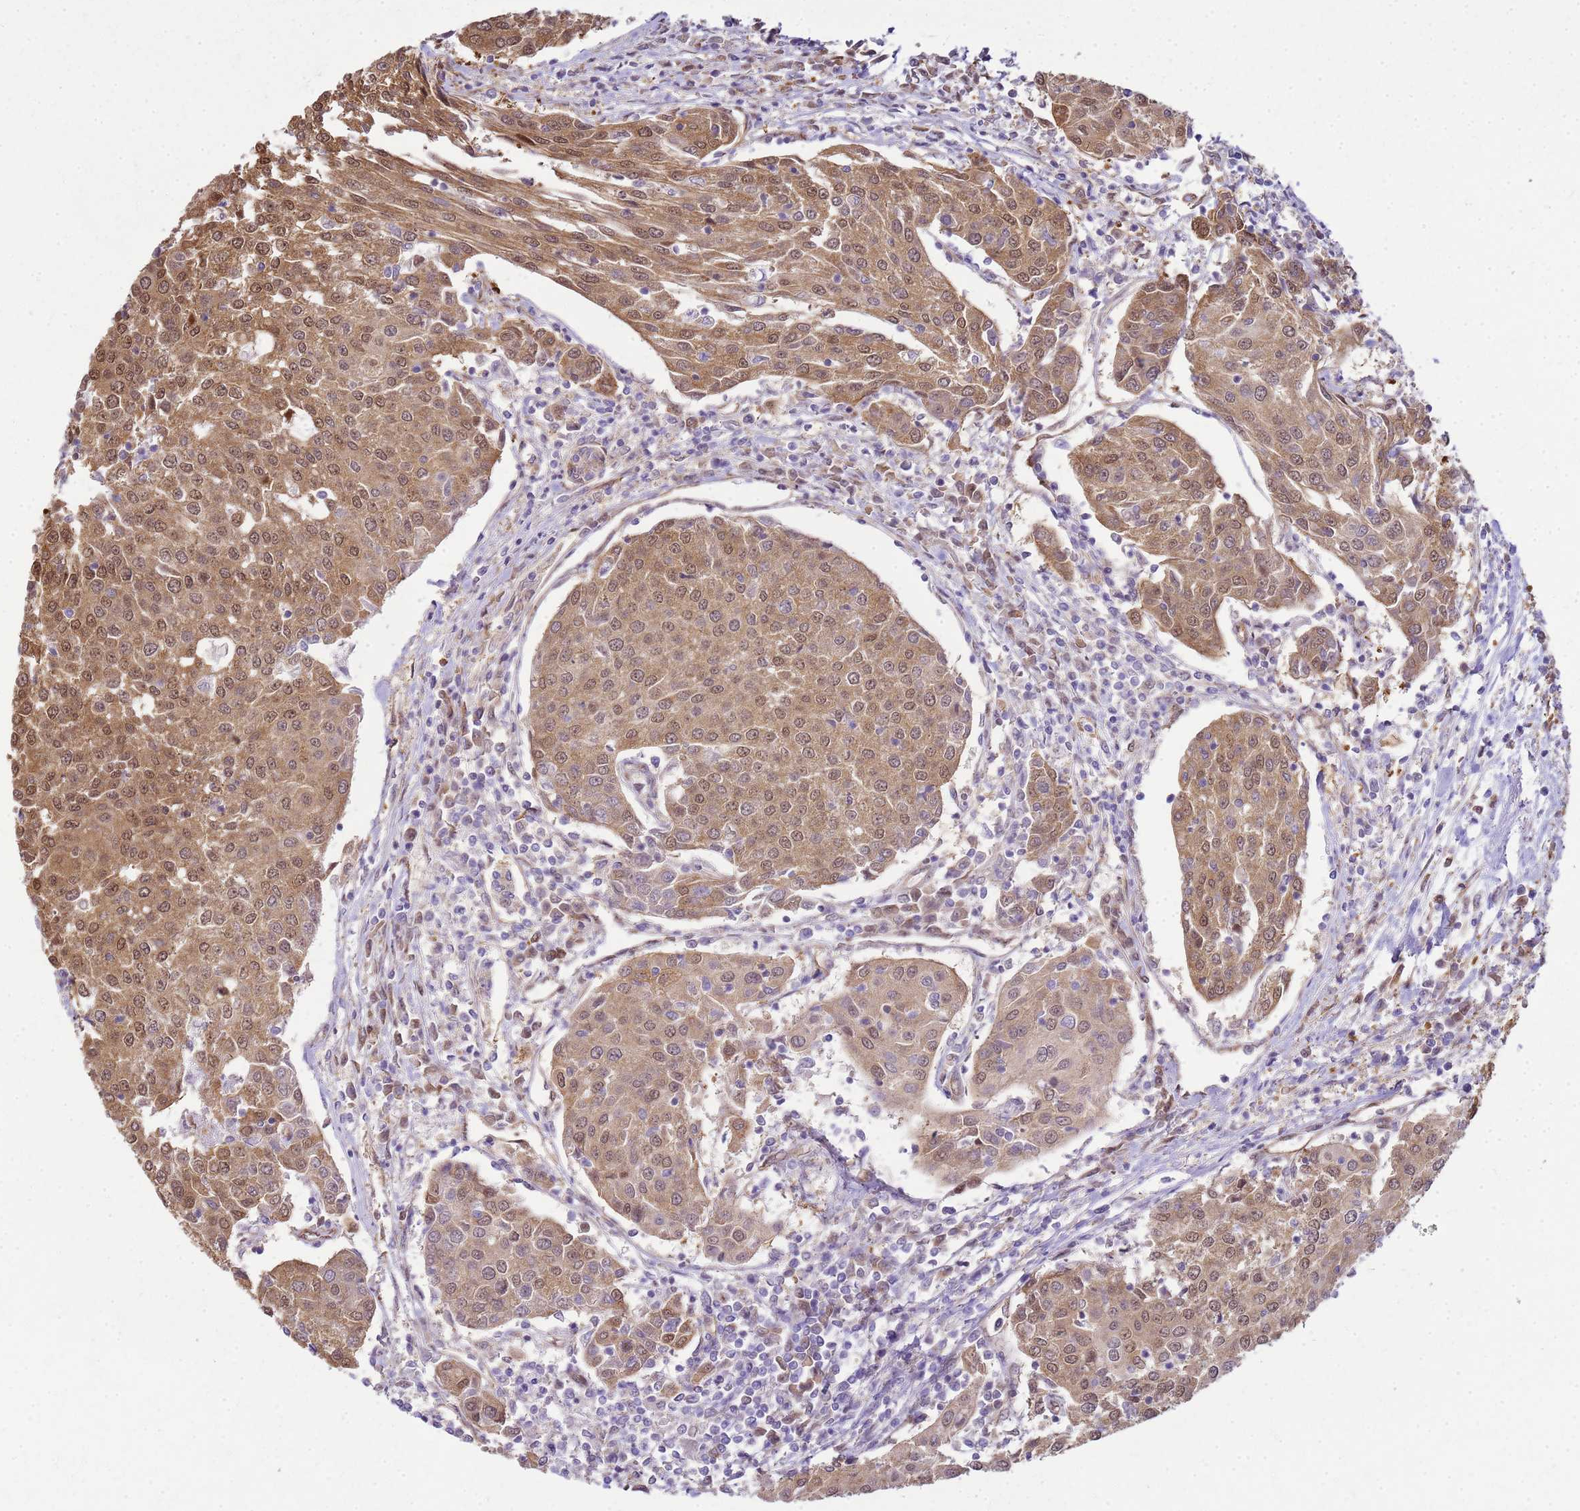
{"staining": {"intensity": "moderate", "quantity": ">75%", "location": "cytoplasmic/membranous,nuclear"}, "tissue": "urothelial cancer", "cell_type": "Tumor cells", "image_type": "cancer", "snomed": [{"axis": "morphology", "description": "Urothelial carcinoma, High grade"}, {"axis": "topography", "description": "Urinary bladder"}], "caption": "Human urothelial cancer stained with a protein marker displays moderate staining in tumor cells.", "gene": "YWHAE", "patient": {"sex": "female", "age": 85}}